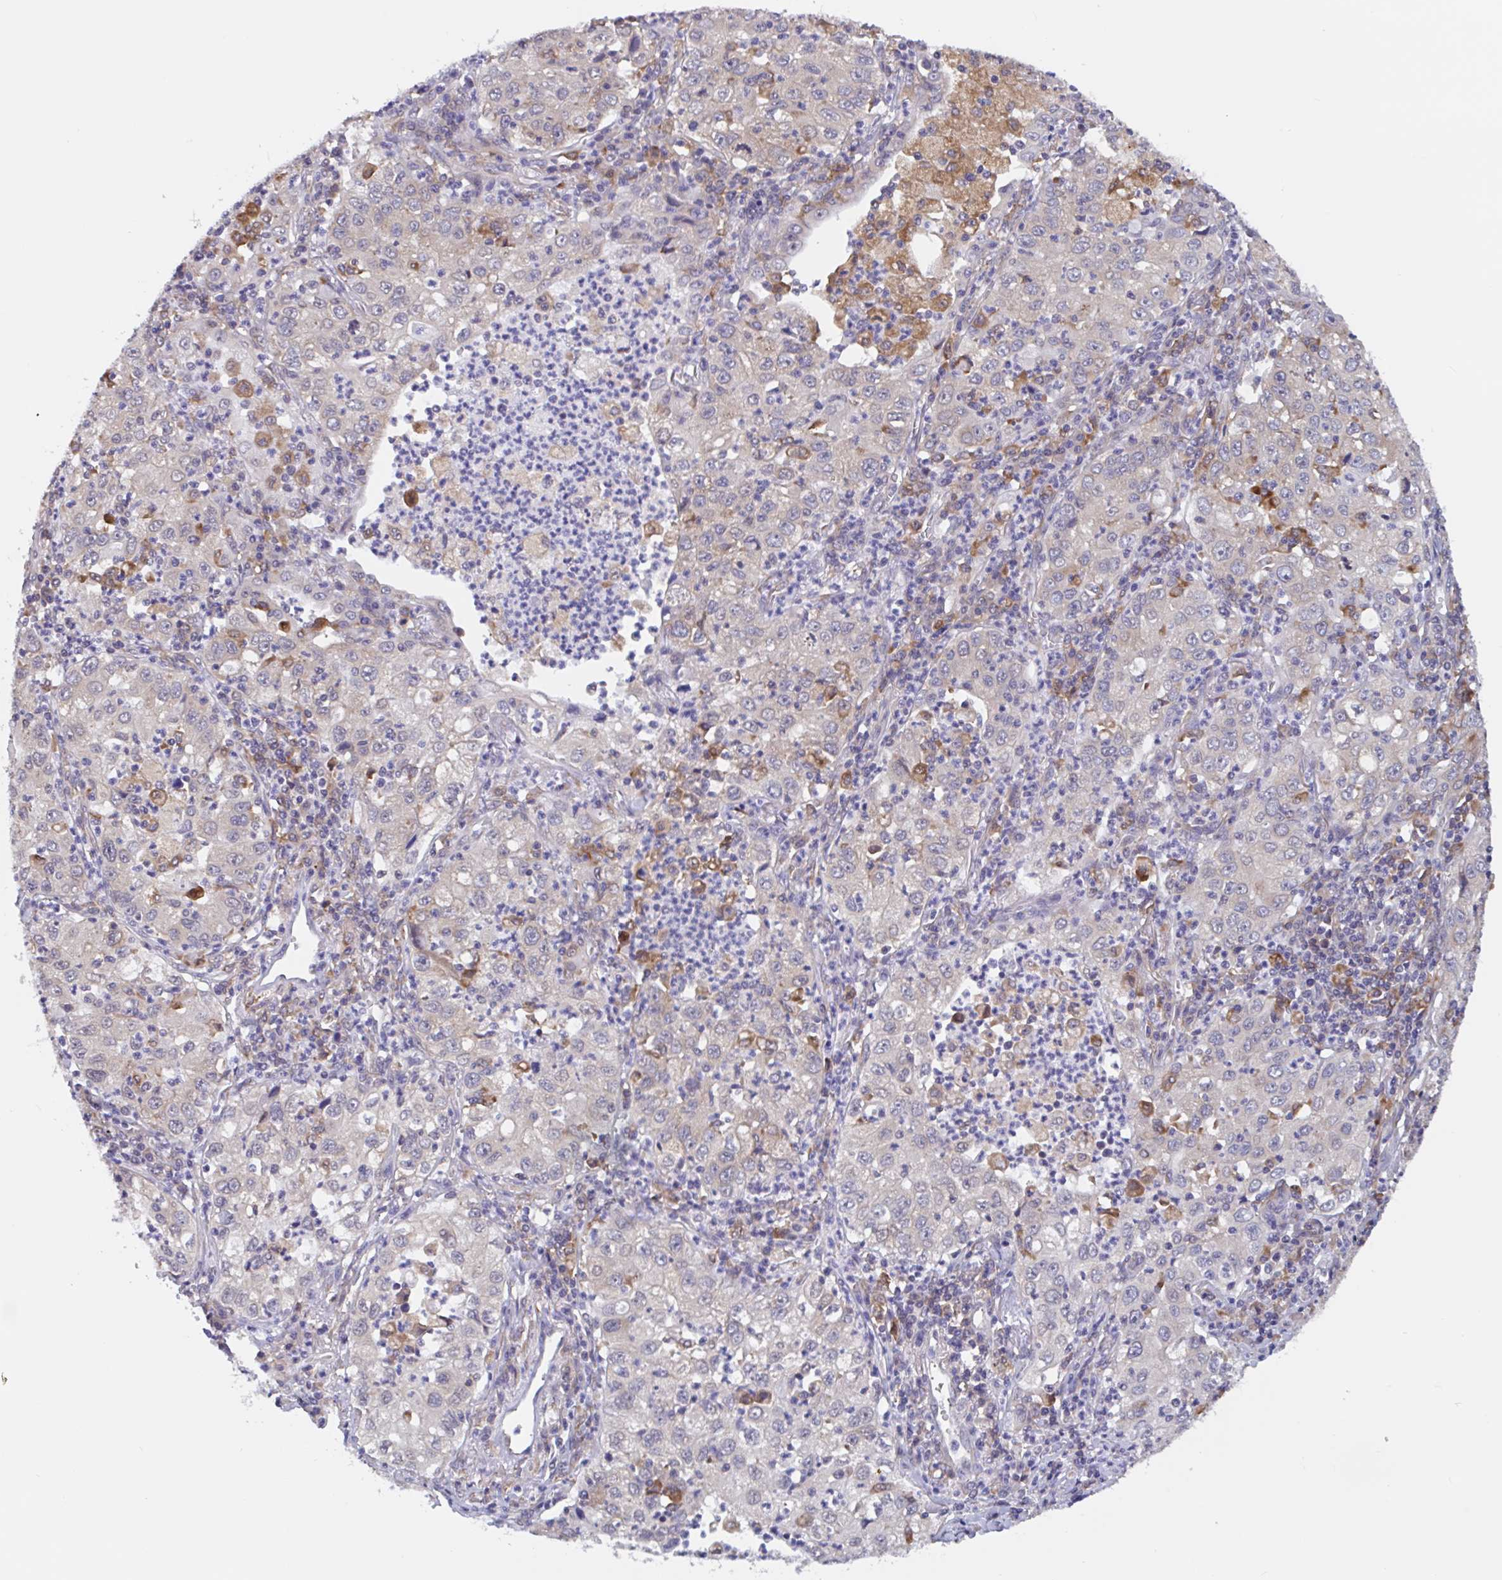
{"staining": {"intensity": "weak", "quantity": "25%-75%", "location": "cytoplasmic/membranous"}, "tissue": "lung cancer", "cell_type": "Tumor cells", "image_type": "cancer", "snomed": [{"axis": "morphology", "description": "Squamous cell carcinoma, NOS"}, {"axis": "topography", "description": "Lung"}], "caption": "Squamous cell carcinoma (lung) tissue demonstrates weak cytoplasmic/membranous positivity in about 25%-75% of tumor cells, visualized by immunohistochemistry. (DAB = brown stain, brightfield microscopy at high magnification).", "gene": "SNX8", "patient": {"sex": "male", "age": 71}}